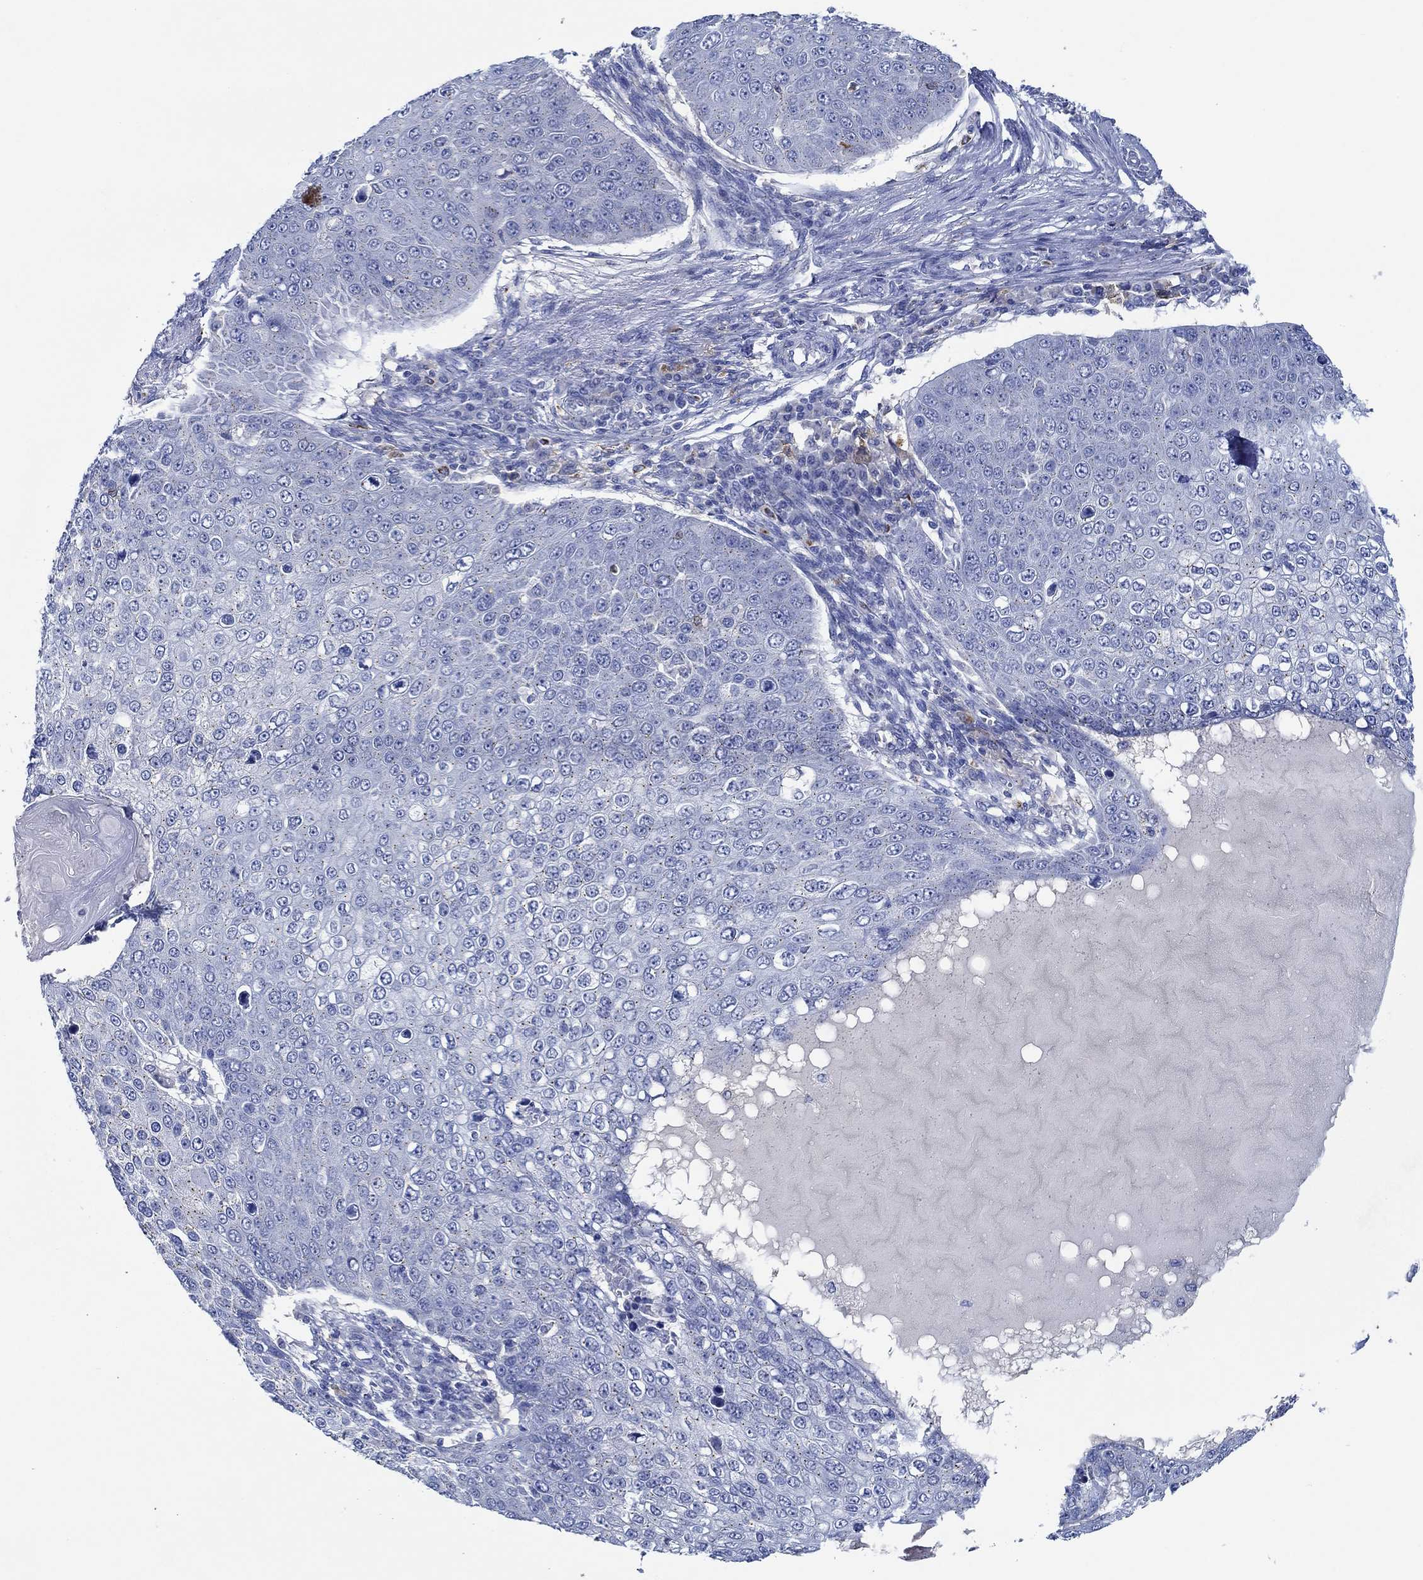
{"staining": {"intensity": "negative", "quantity": "none", "location": "none"}, "tissue": "skin cancer", "cell_type": "Tumor cells", "image_type": "cancer", "snomed": [{"axis": "morphology", "description": "Squamous cell carcinoma, NOS"}, {"axis": "topography", "description": "Skin"}], "caption": "The immunohistochemistry photomicrograph has no significant expression in tumor cells of skin squamous cell carcinoma tissue. Brightfield microscopy of IHC stained with DAB (3,3'-diaminobenzidine) (brown) and hematoxylin (blue), captured at high magnification.", "gene": "CPM", "patient": {"sex": "male", "age": 71}}